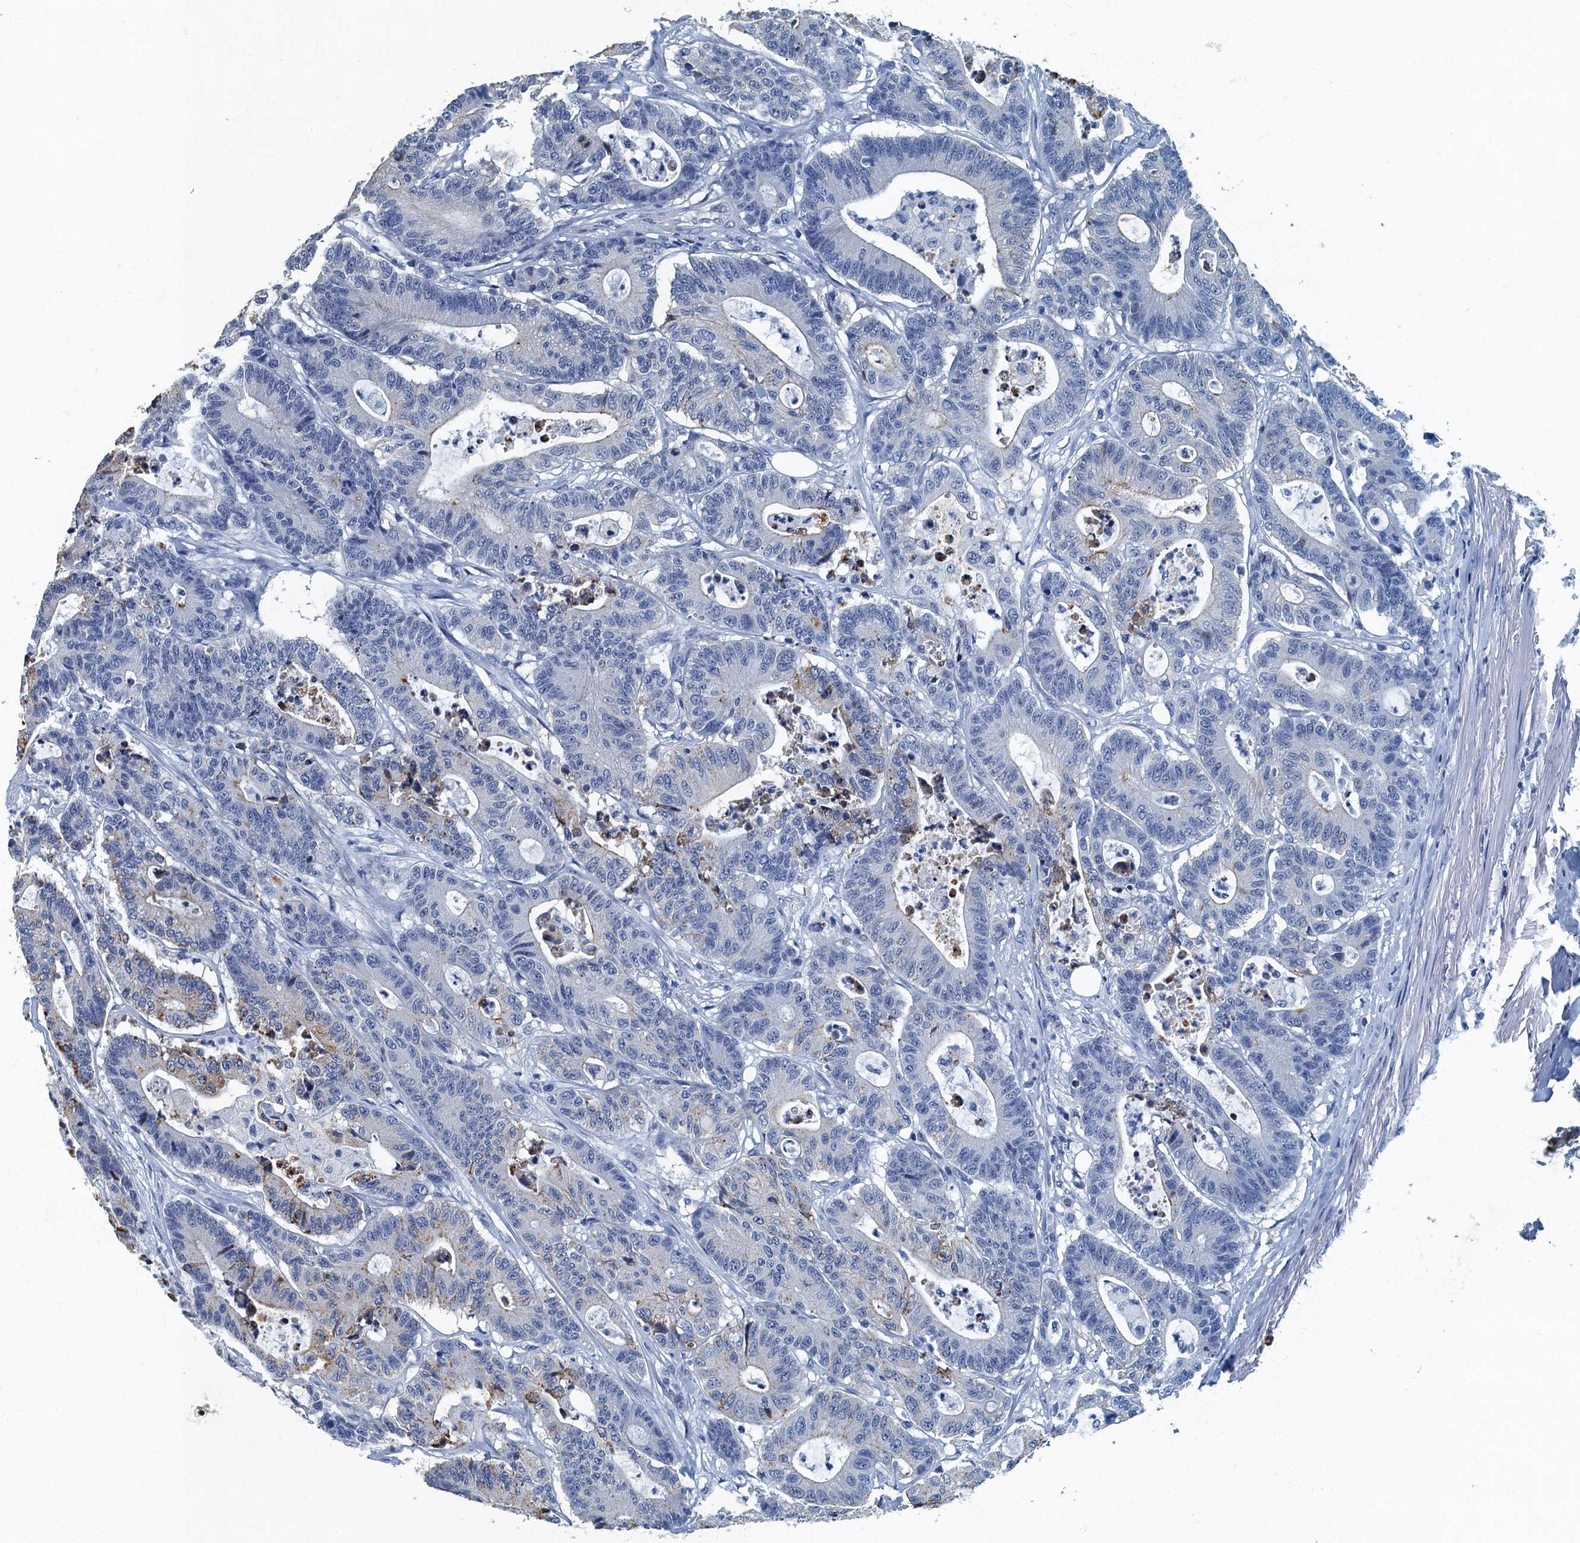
{"staining": {"intensity": "weak", "quantity": "<25%", "location": "cytoplasmic/membranous"}, "tissue": "colorectal cancer", "cell_type": "Tumor cells", "image_type": "cancer", "snomed": [{"axis": "morphology", "description": "Adenocarcinoma, NOS"}, {"axis": "topography", "description": "Colon"}], "caption": "IHC micrograph of neoplastic tissue: colorectal cancer stained with DAB (3,3'-diaminobenzidine) reveals no significant protein expression in tumor cells.", "gene": "GADL1", "patient": {"sex": "female", "age": 84}}